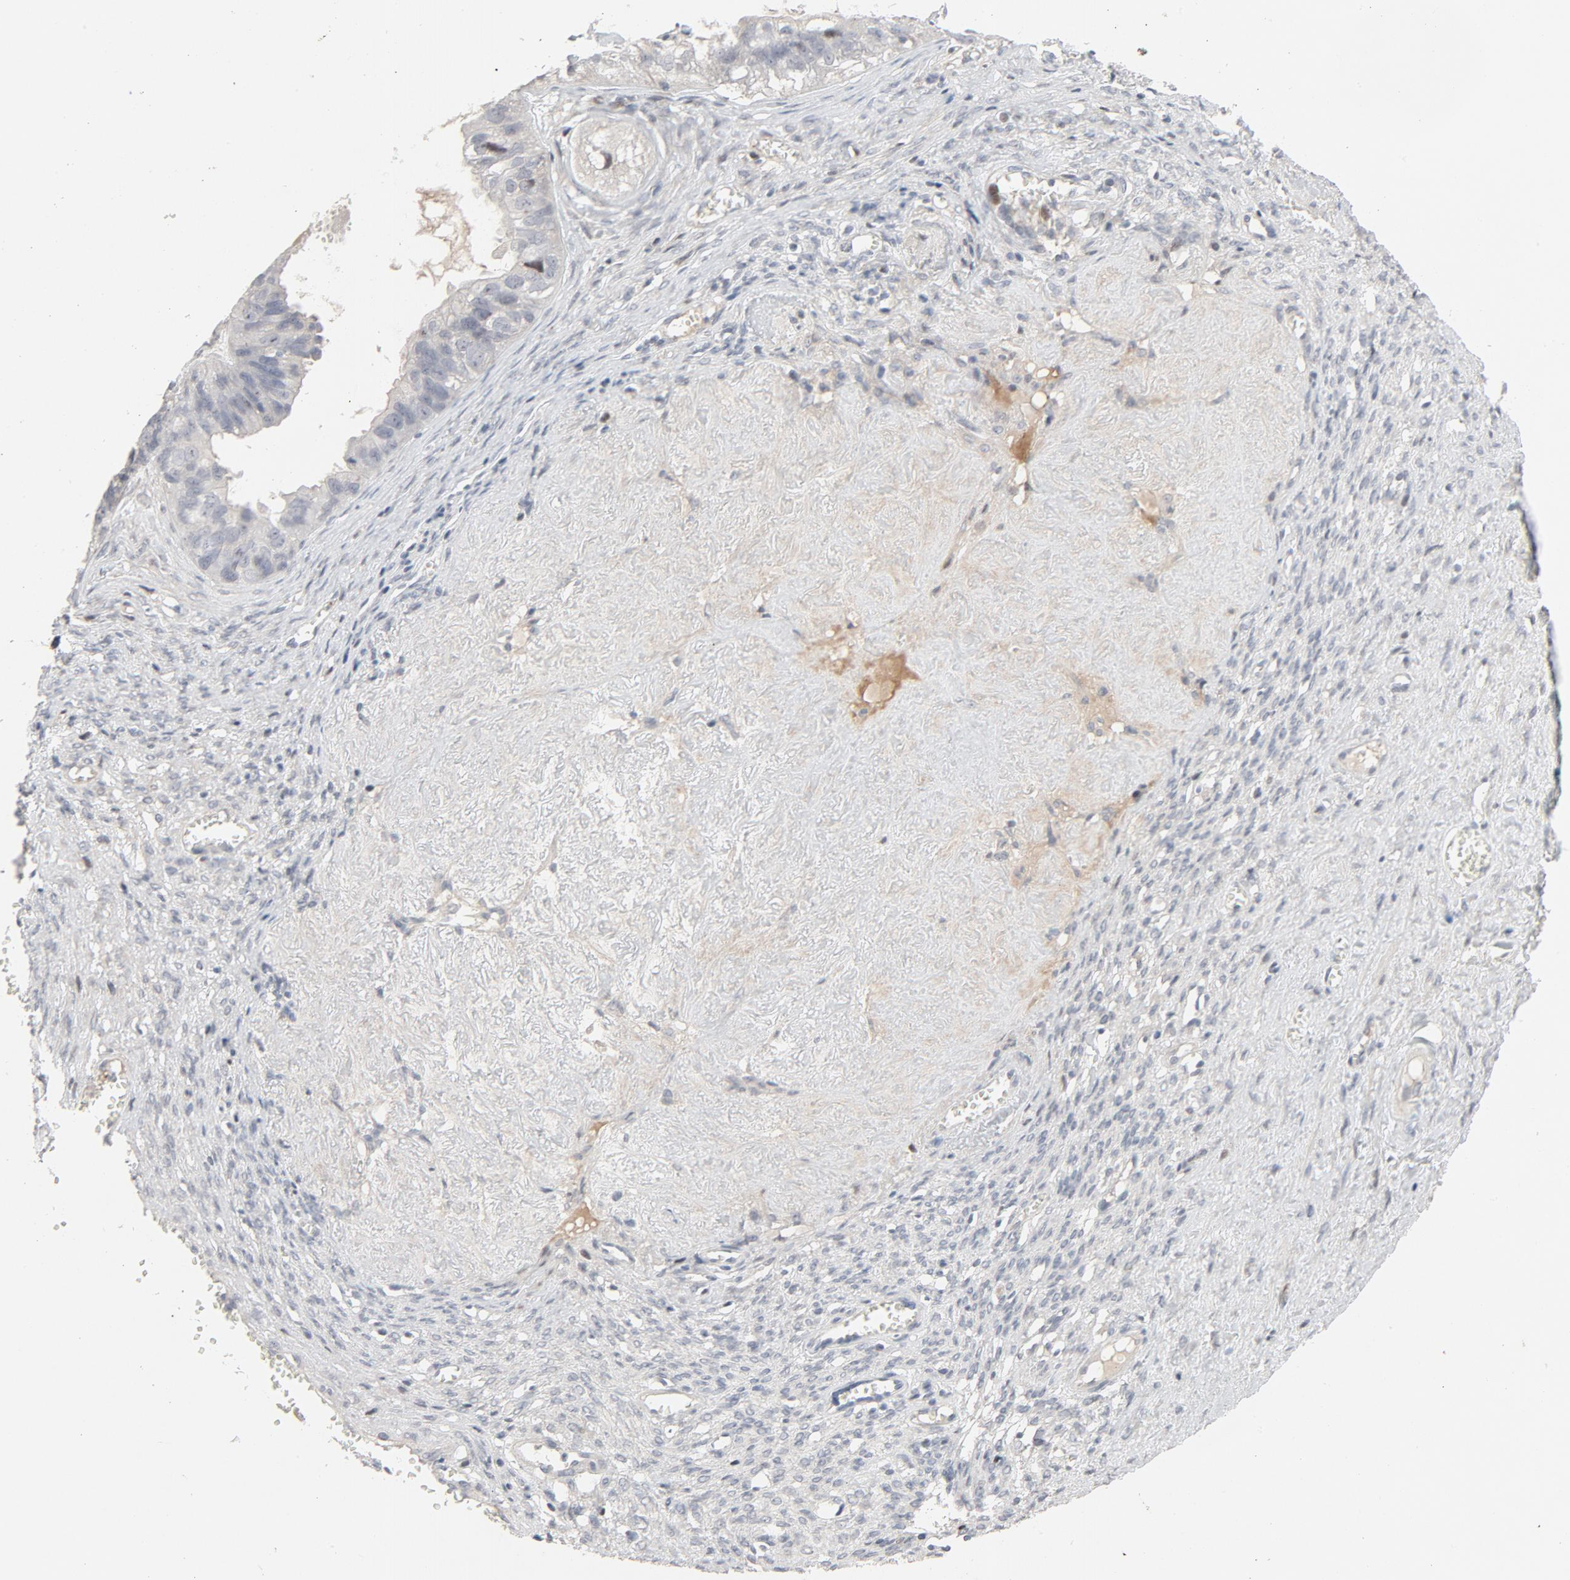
{"staining": {"intensity": "negative", "quantity": "none", "location": "none"}, "tissue": "ovarian cancer", "cell_type": "Tumor cells", "image_type": "cancer", "snomed": [{"axis": "morphology", "description": "Carcinoma, endometroid"}, {"axis": "topography", "description": "Ovary"}], "caption": "Immunohistochemistry (IHC) of ovarian endometroid carcinoma exhibits no expression in tumor cells.", "gene": "FSCB", "patient": {"sex": "female", "age": 85}}